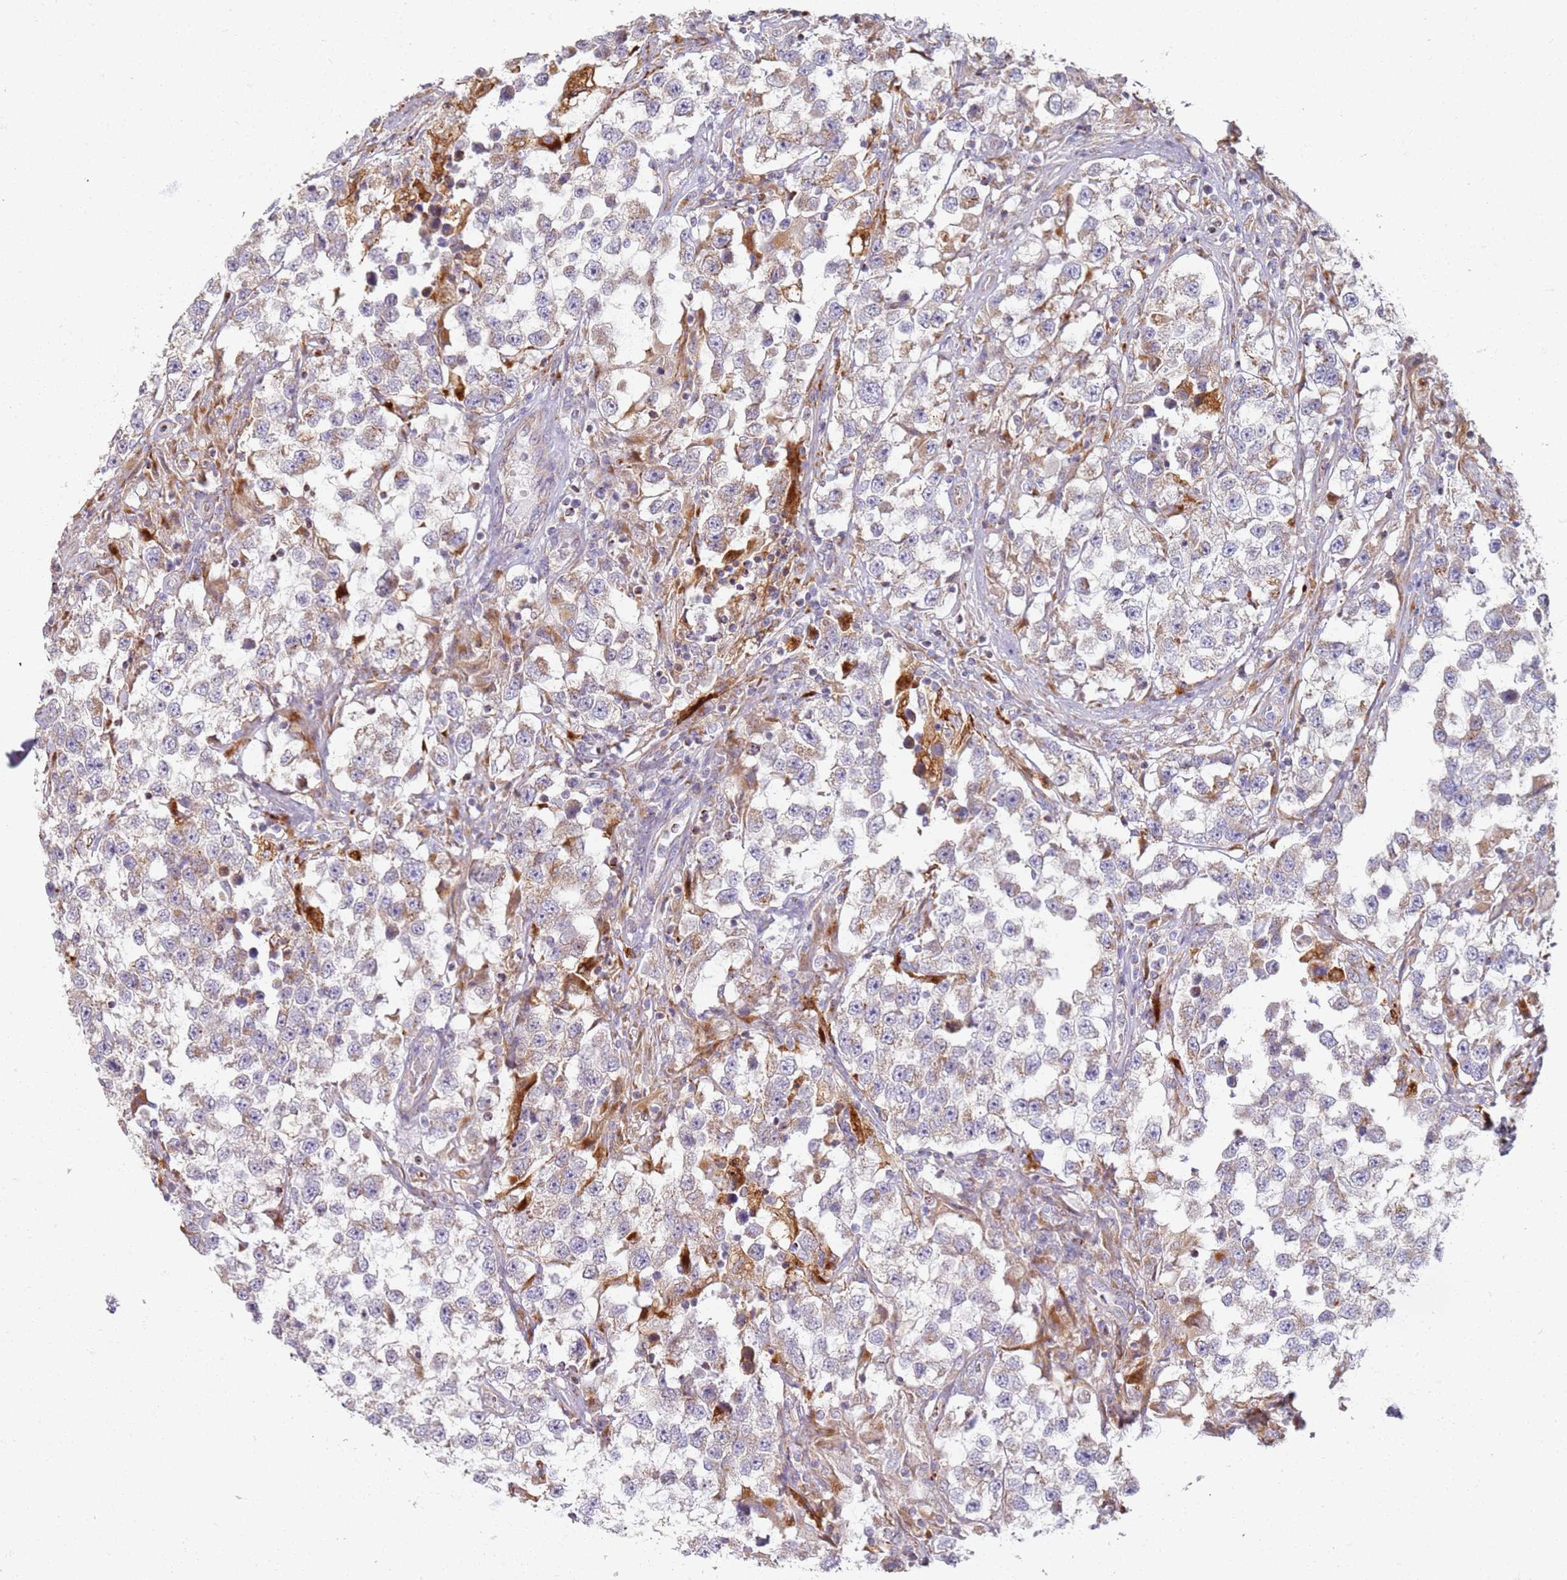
{"staining": {"intensity": "weak", "quantity": "<25%", "location": "cytoplasmic/membranous"}, "tissue": "testis cancer", "cell_type": "Tumor cells", "image_type": "cancer", "snomed": [{"axis": "morphology", "description": "Seminoma, NOS"}, {"axis": "topography", "description": "Testis"}], "caption": "Immunohistochemistry photomicrograph of neoplastic tissue: testis cancer stained with DAB displays no significant protein staining in tumor cells.", "gene": "PROKR2", "patient": {"sex": "male", "age": 46}}